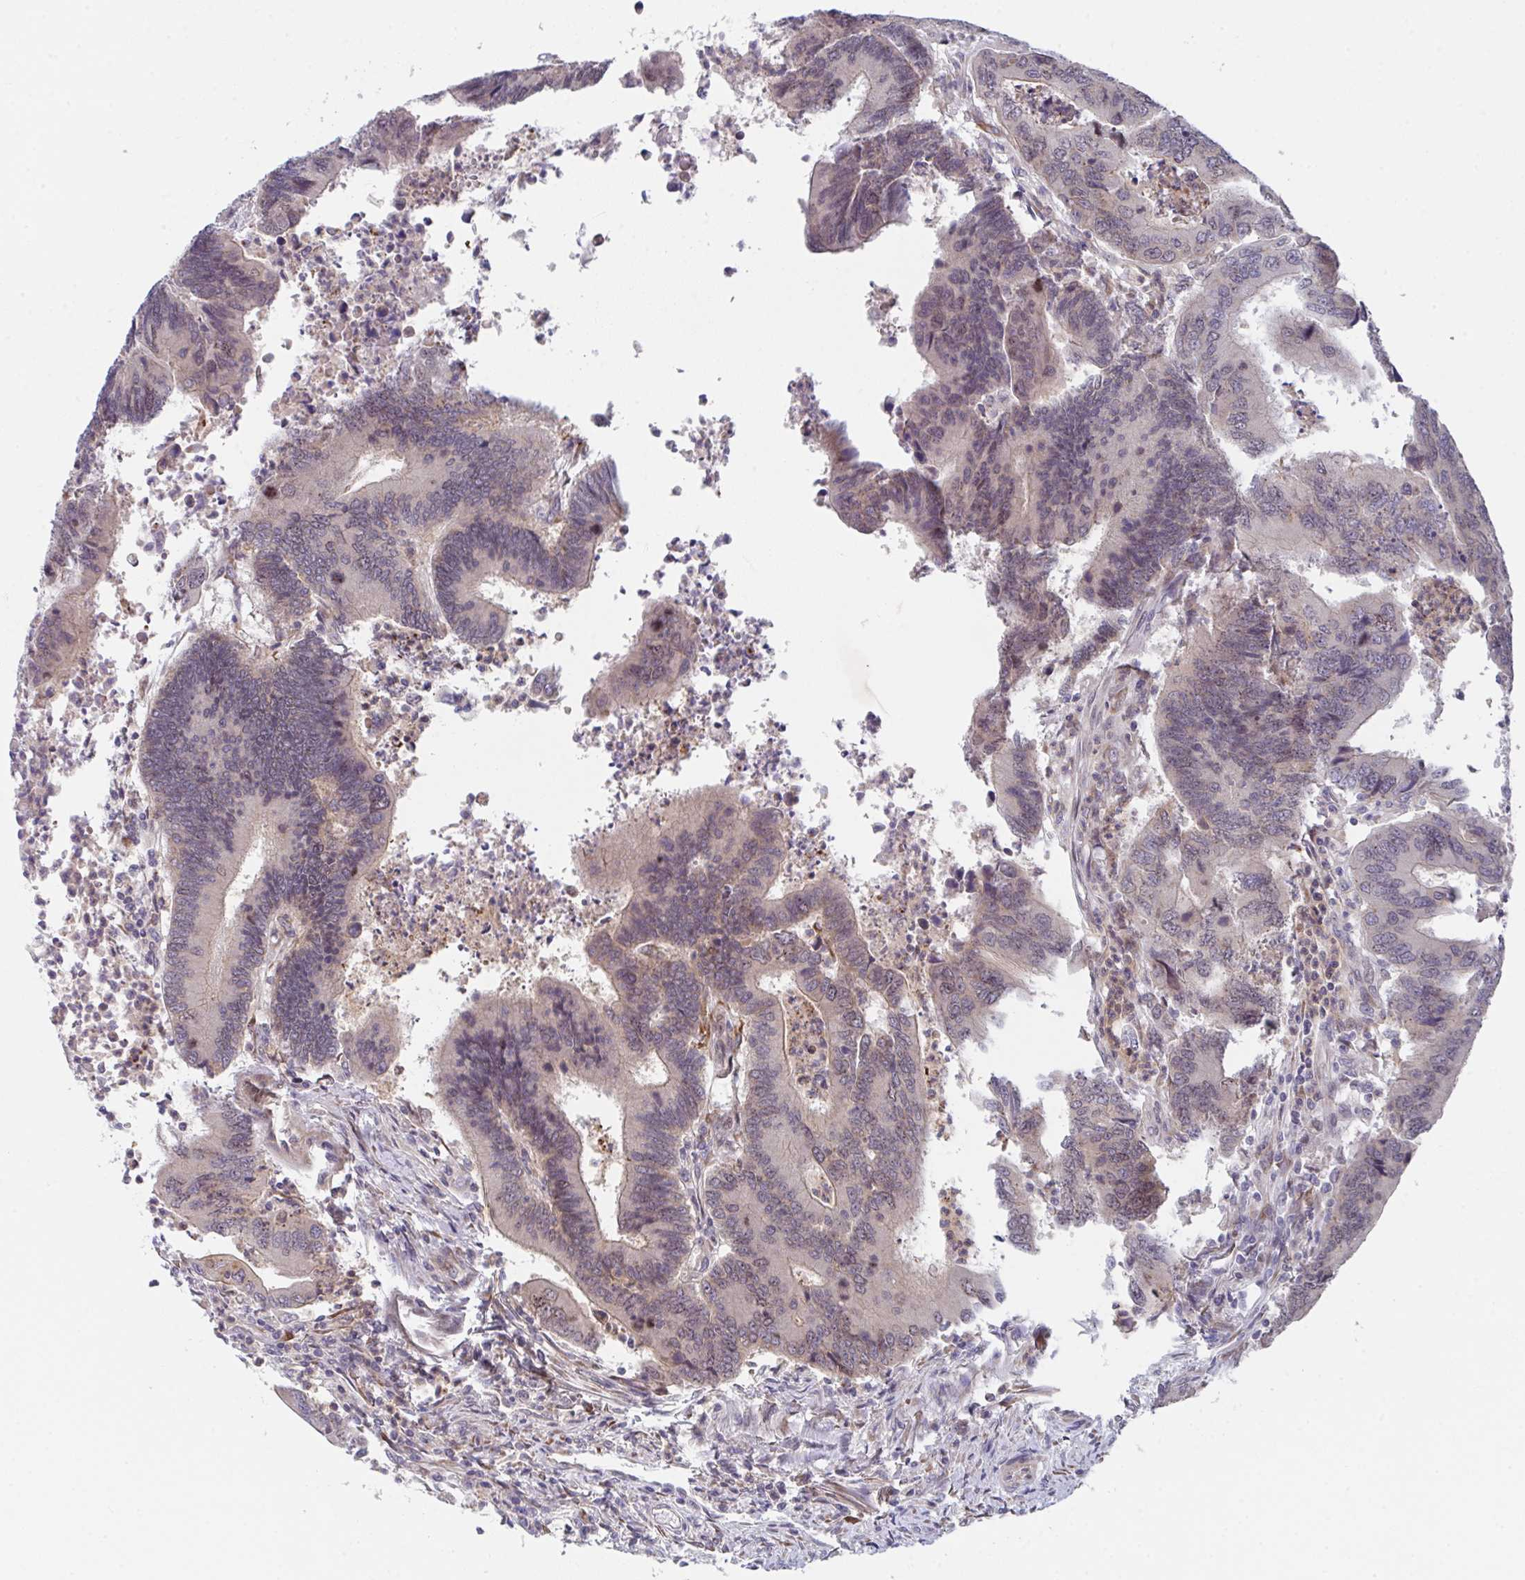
{"staining": {"intensity": "moderate", "quantity": "<25%", "location": "cytoplasmic/membranous,nuclear"}, "tissue": "colorectal cancer", "cell_type": "Tumor cells", "image_type": "cancer", "snomed": [{"axis": "morphology", "description": "Adenocarcinoma, NOS"}, {"axis": "topography", "description": "Colon"}], "caption": "Protein staining reveals moderate cytoplasmic/membranous and nuclear staining in approximately <25% of tumor cells in colorectal cancer. The protein of interest is shown in brown color, while the nuclei are stained blue.", "gene": "RBM18", "patient": {"sex": "female", "age": 67}}